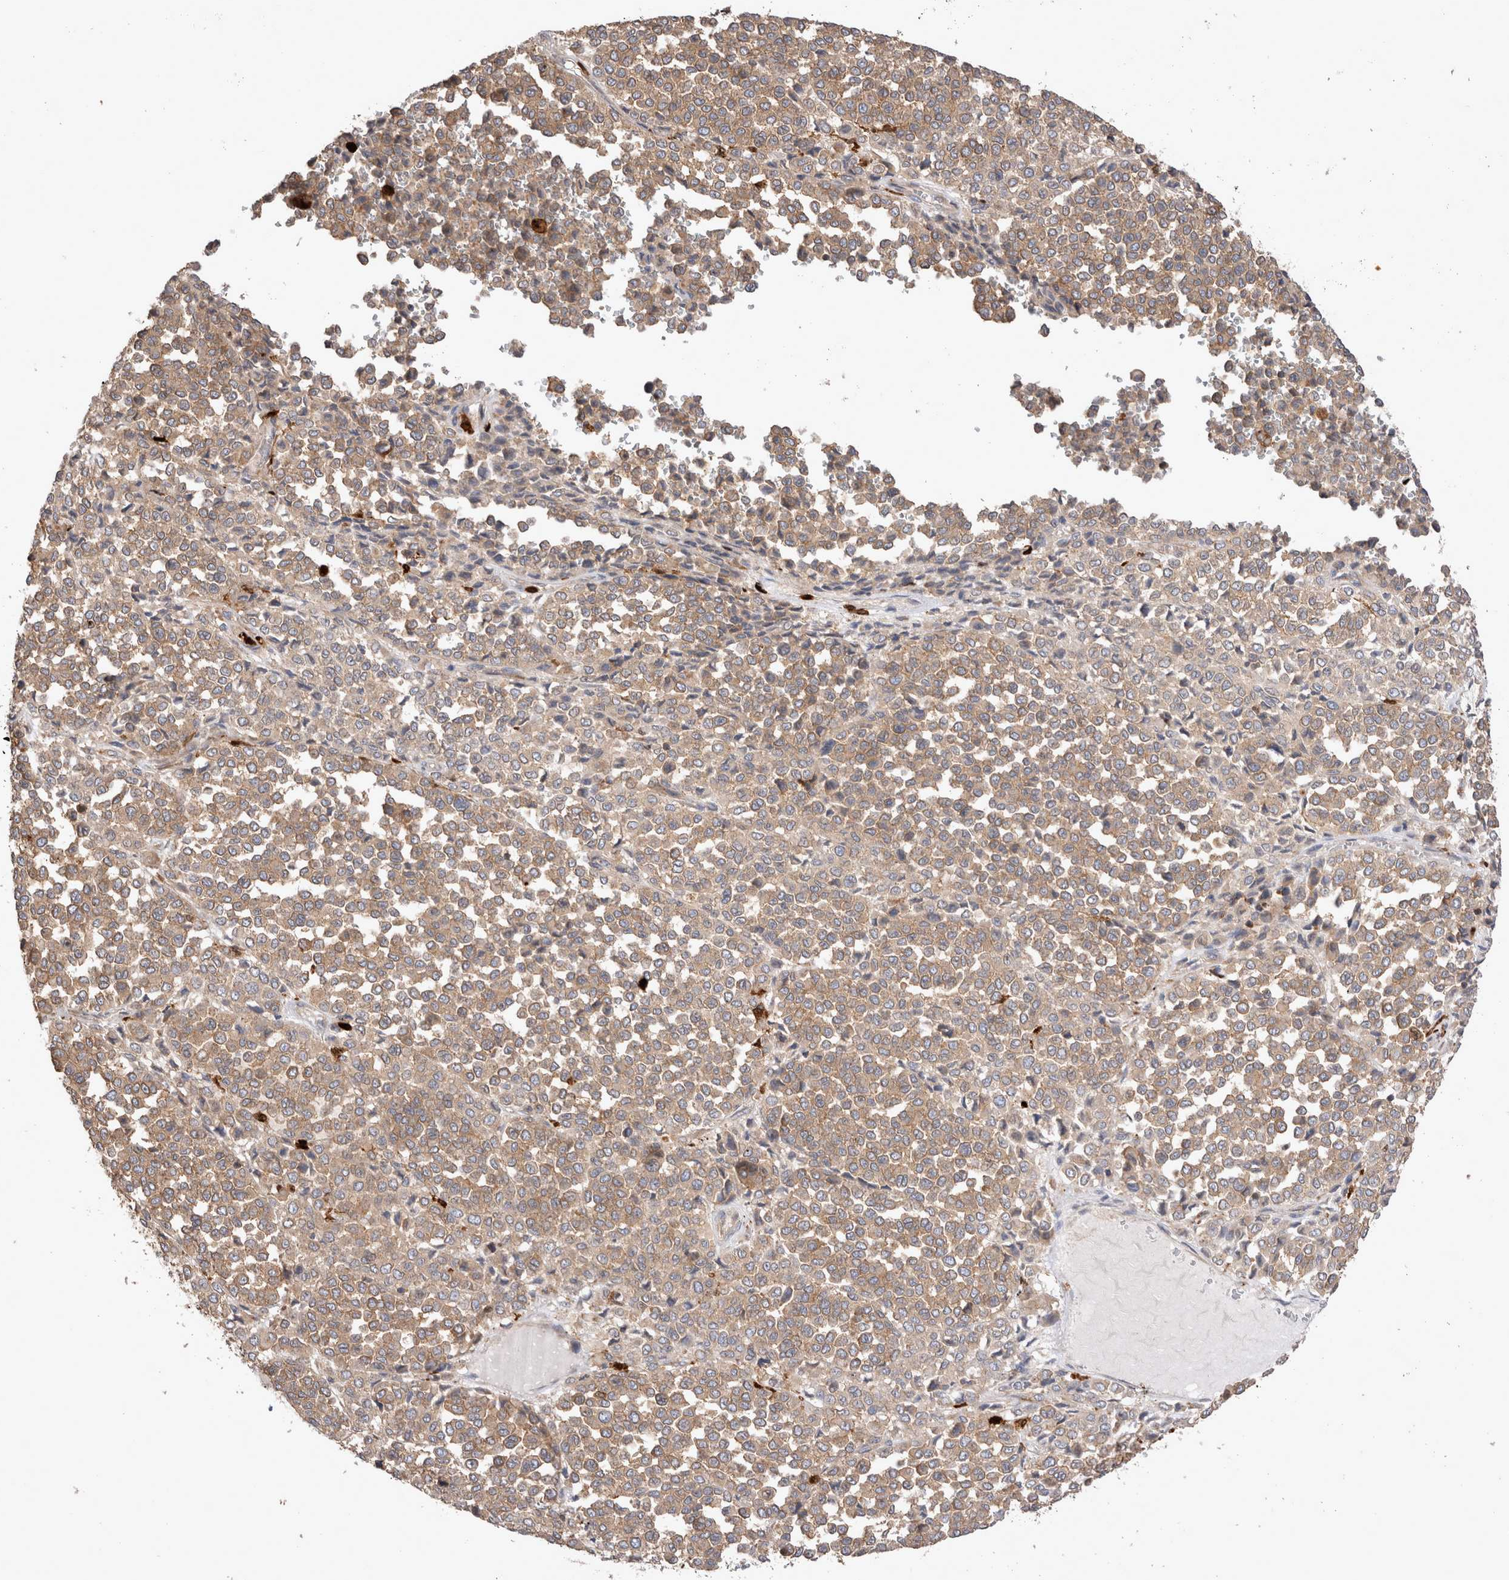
{"staining": {"intensity": "moderate", "quantity": ">75%", "location": "cytoplasmic/membranous"}, "tissue": "melanoma", "cell_type": "Tumor cells", "image_type": "cancer", "snomed": [{"axis": "morphology", "description": "Malignant melanoma, Metastatic site"}, {"axis": "topography", "description": "Pancreas"}], "caption": "Human malignant melanoma (metastatic site) stained with a brown dye exhibits moderate cytoplasmic/membranous positive staining in approximately >75% of tumor cells.", "gene": "NXT2", "patient": {"sex": "female", "age": 30}}